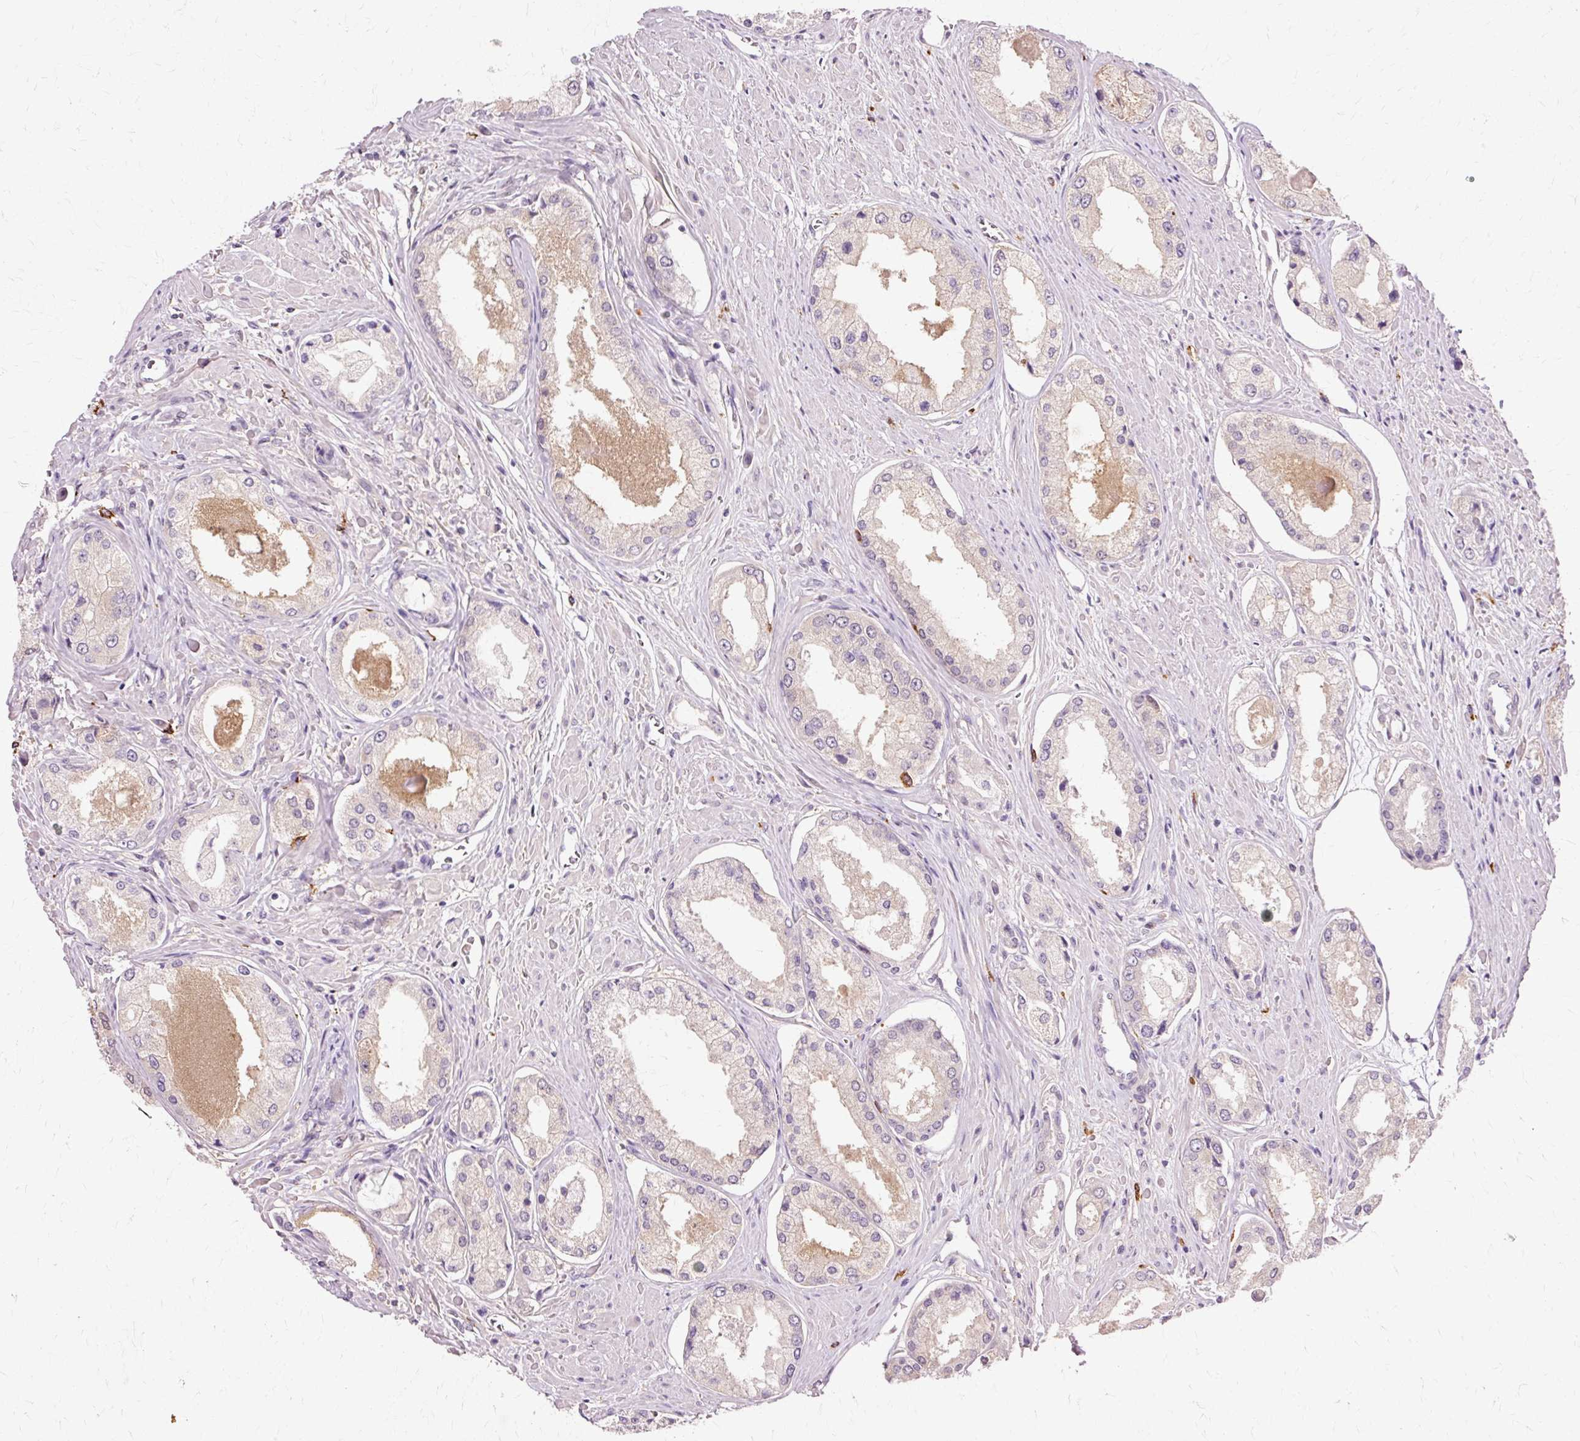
{"staining": {"intensity": "weak", "quantity": "<25%", "location": "cytoplasmic/membranous"}, "tissue": "prostate cancer", "cell_type": "Tumor cells", "image_type": "cancer", "snomed": [{"axis": "morphology", "description": "Adenocarcinoma, Low grade"}, {"axis": "topography", "description": "Prostate"}], "caption": "Photomicrograph shows no significant protein staining in tumor cells of prostate low-grade adenocarcinoma.", "gene": "VN1R2", "patient": {"sex": "male", "age": 68}}